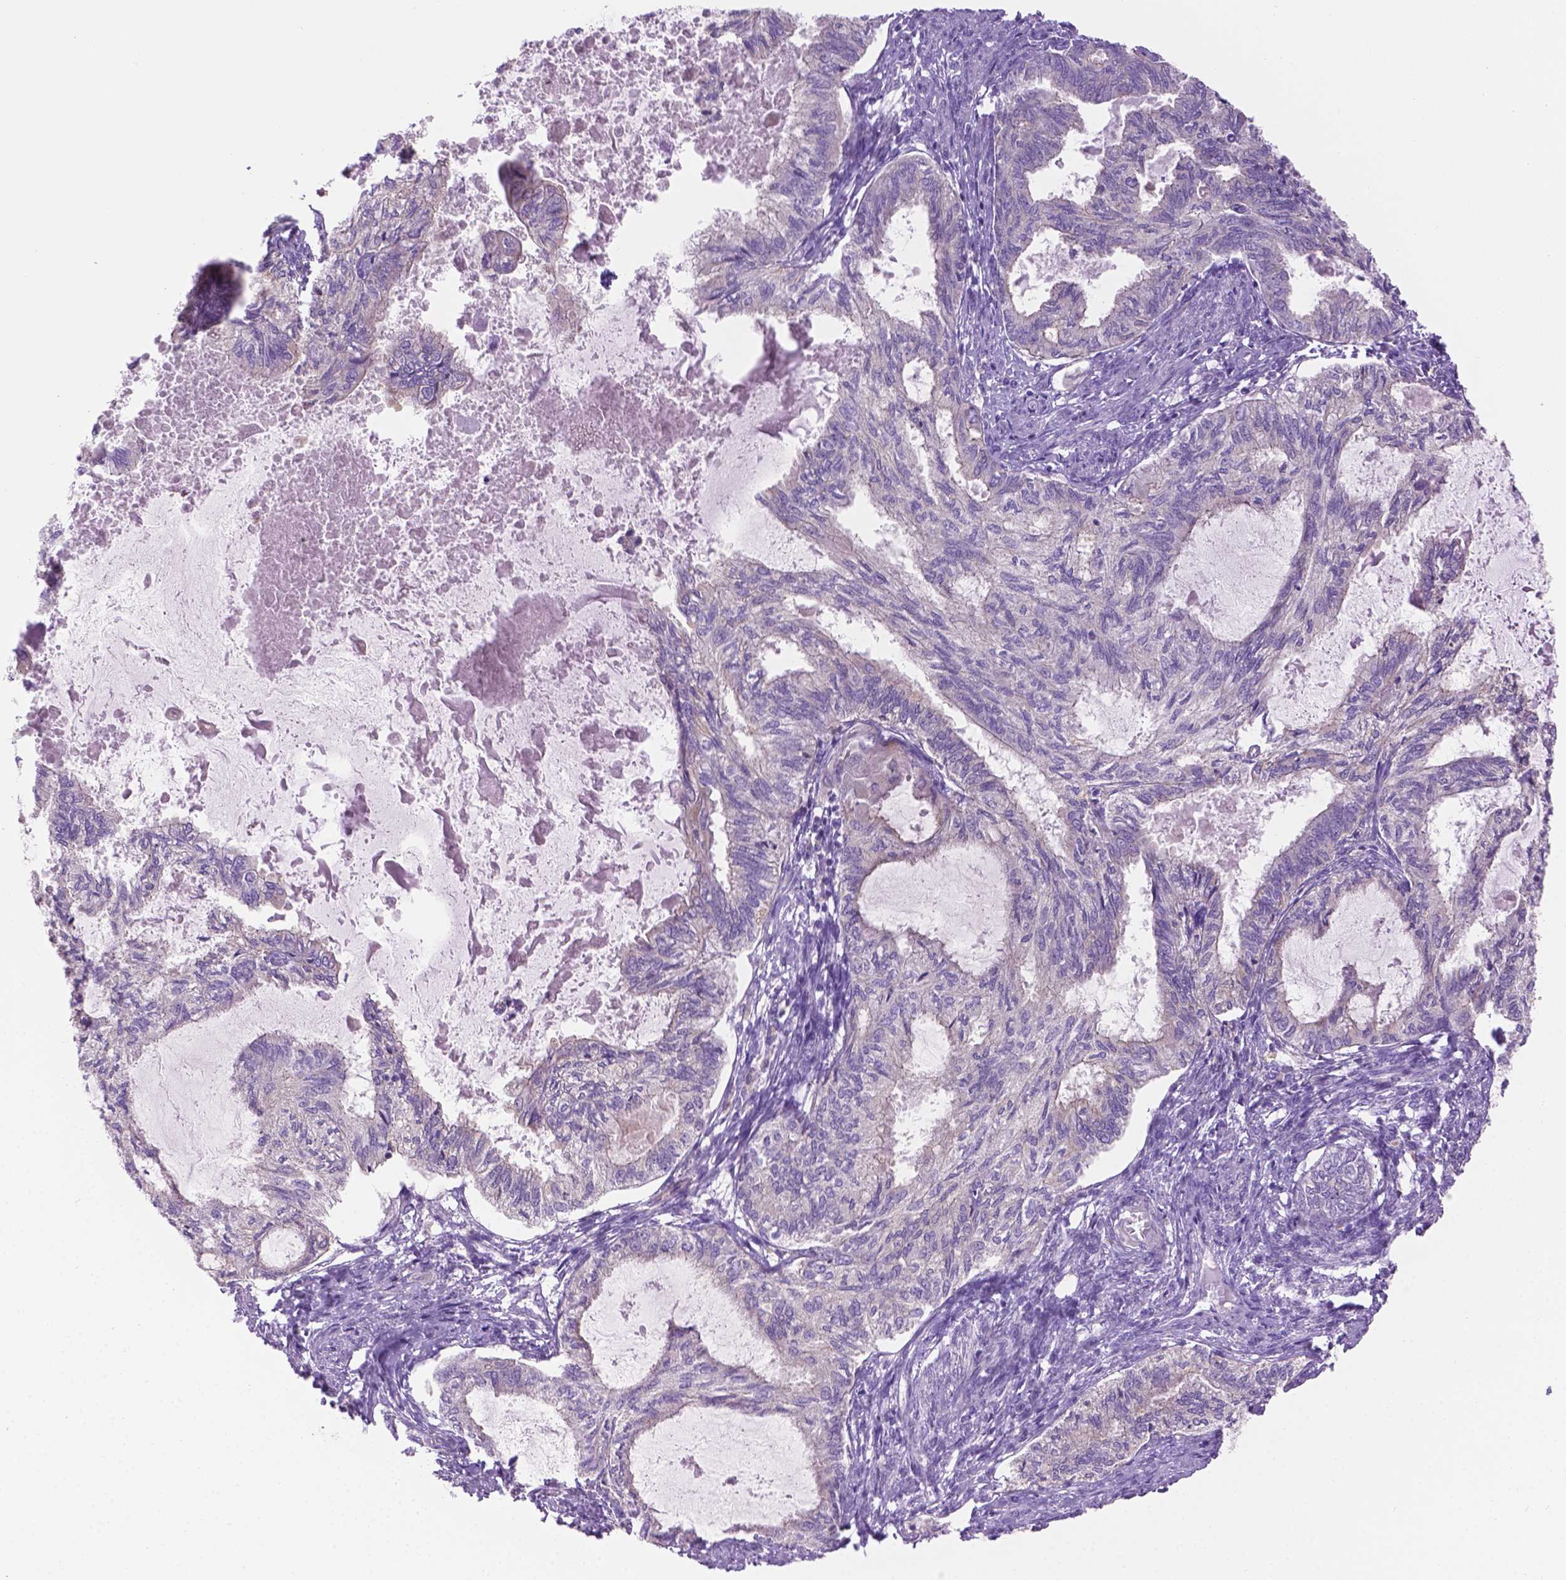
{"staining": {"intensity": "negative", "quantity": "none", "location": "none"}, "tissue": "endometrial cancer", "cell_type": "Tumor cells", "image_type": "cancer", "snomed": [{"axis": "morphology", "description": "Adenocarcinoma, NOS"}, {"axis": "topography", "description": "Endometrium"}], "caption": "Immunohistochemistry (IHC) photomicrograph of neoplastic tissue: human endometrial cancer stained with DAB (3,3'-diaminobenzidine) demonstrates no significant protein staining in tumor cells.", "gene": "CDH7", "patient": {"sex": "female", "age": 86}}